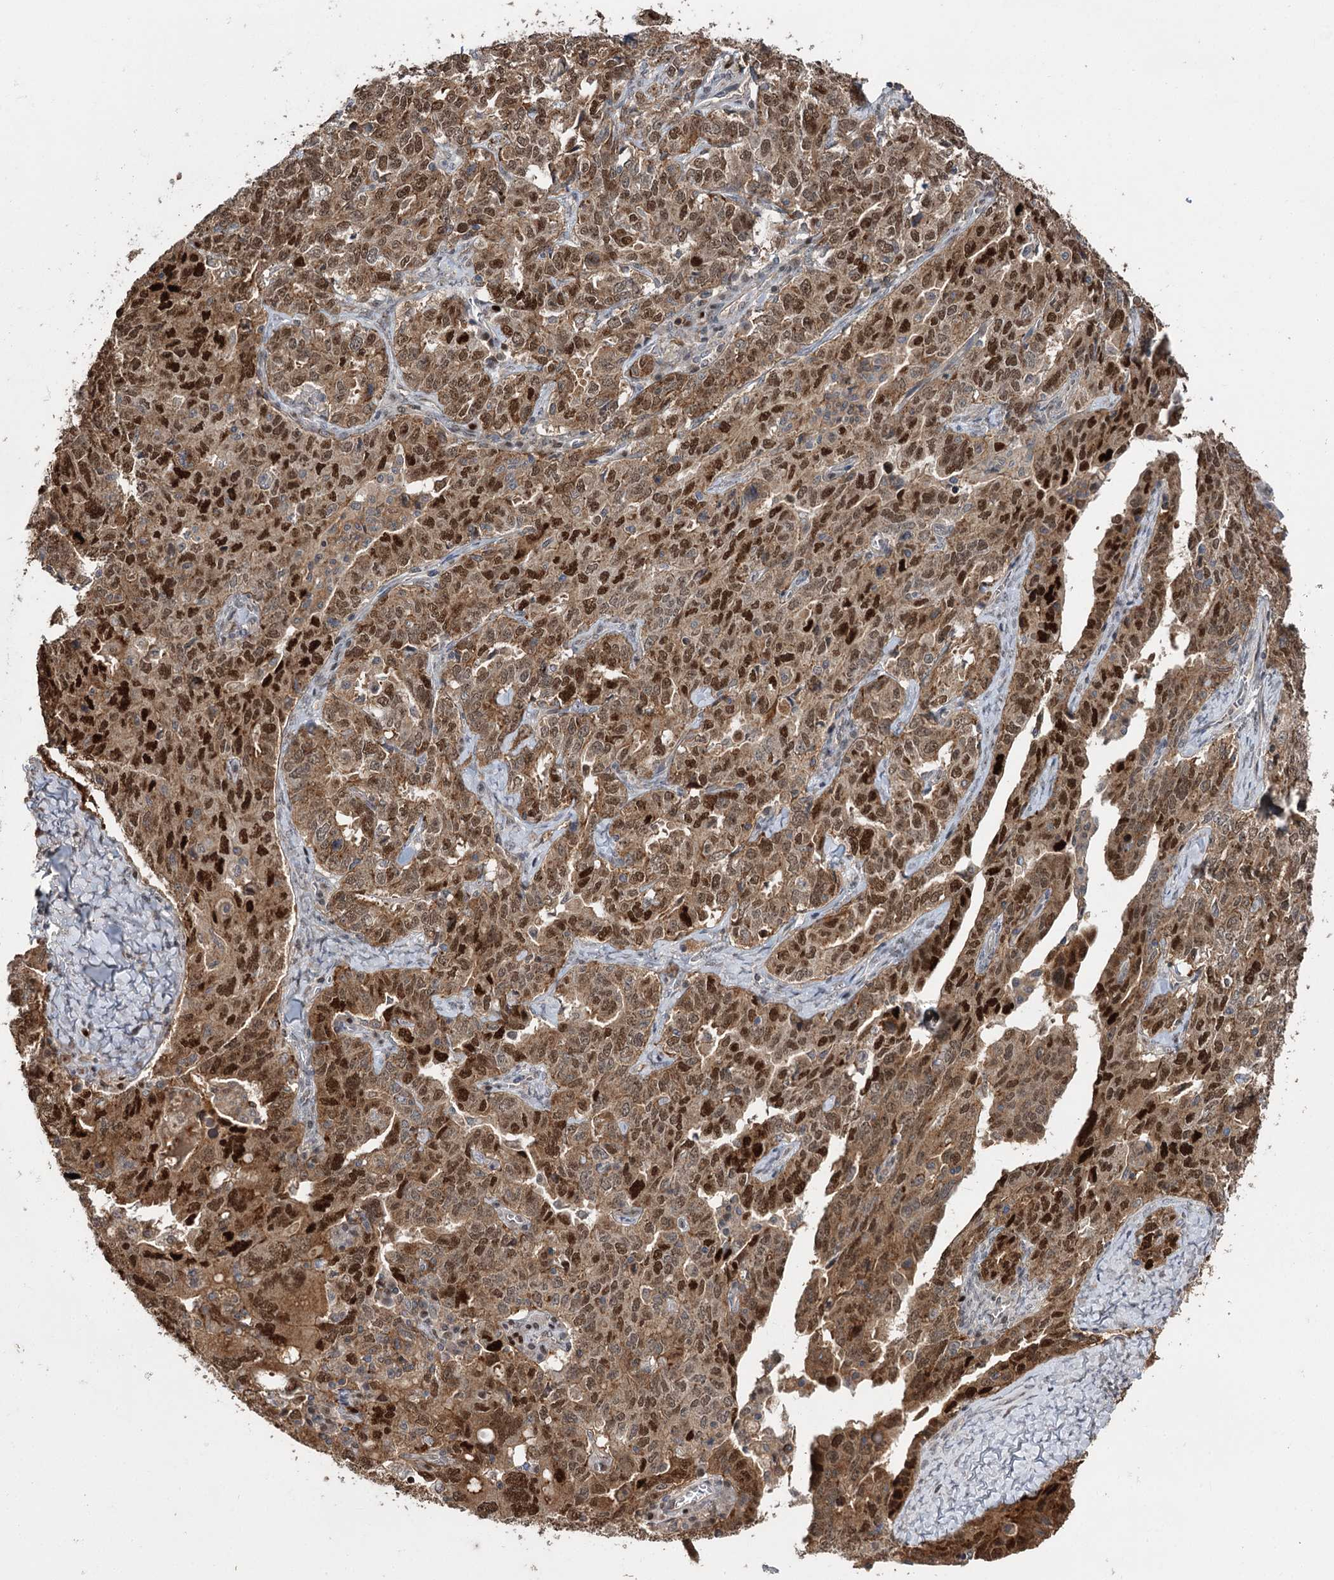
{"staining": {"intensity": "moderate", "quantity": ">75%", "location": "cytoplasmic/membranous,nuclear"}, "tissue": "ovarian cancer", "cell_type": "Tumor cells", "image_type": "cancer", "snomed": [{"axis": "morphology", "description": "Carcinoma, endometroid"}, {"axis": "topography", "description": "Ovary"}], "caption": "About >75% of tumor cells in endometroid carcinoma (ovarian) exhibit moderate cytoplasmic/membranous and nuclear protein staining as visualized by brown immunohistochemical staining.", "gene": "STX6", "patient": {"sex": "female", "age": 62}}